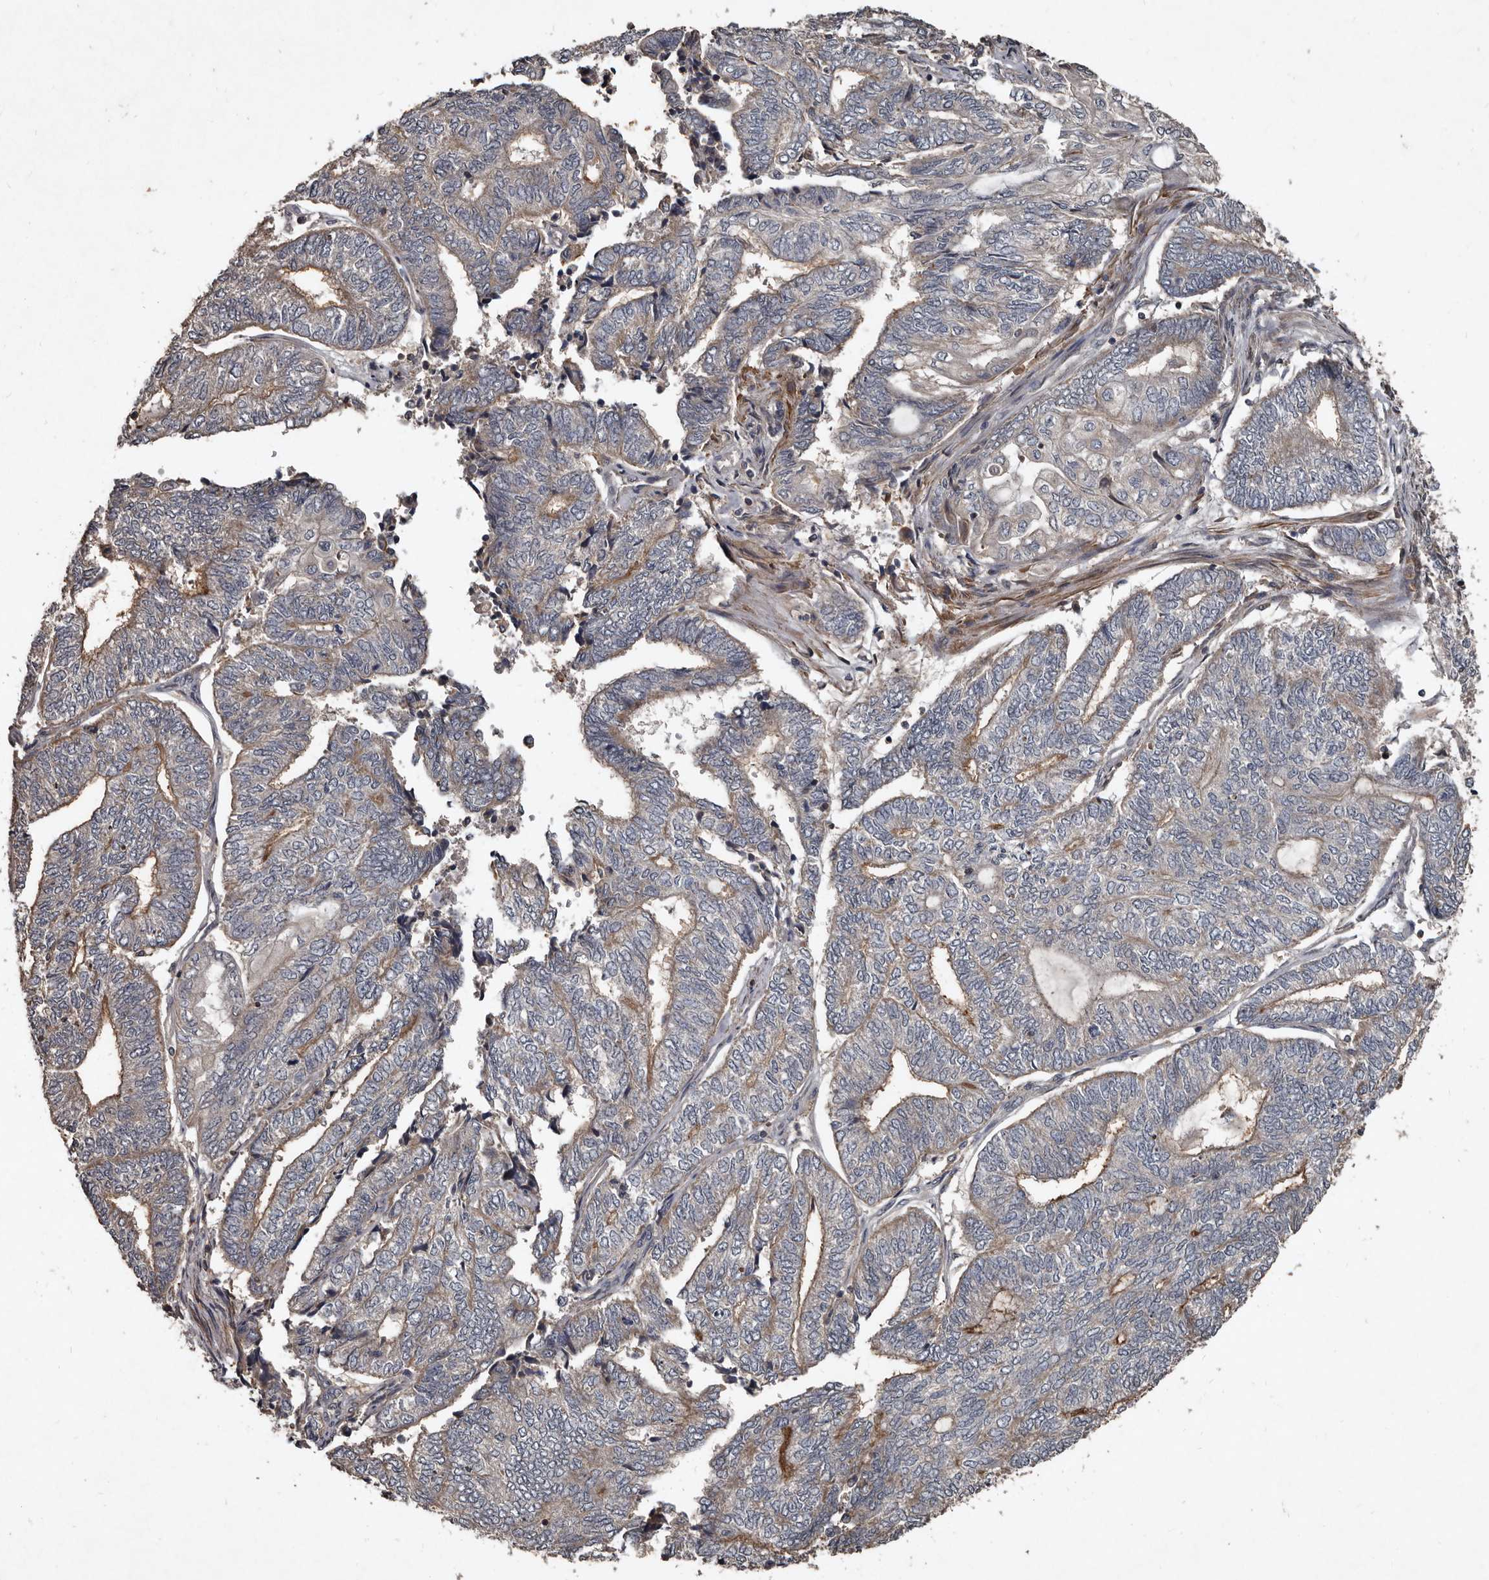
{"staining": {"intensity": "negative", "quantity": "none", "location": "none"}, "tissue": "endometrial cancer", "cell_type": "Tumor cells", "image_type": "cancer", "snomed": [{"axis": "morphology", "description": "Adenocarcinoma, NOS"}, {"axis": "topography", "description": "Uterus"}, {"axis": "topography", "description": "Endometrium"}], "caption": "DAB (3,3'-diaminobenzidine) immunohistochemical staining of human endometrial adenocarcinoma demonstrates no significant positivity in tumor cells. Brightfield microscopy of immunohistochemistry stained with DAB (3,3'-diaminobenzidine) (brown) and hematoxylin (blue), captured at high magnification.", "gene": "GREB1", "patient": {"sex": "female", "age": 70}}